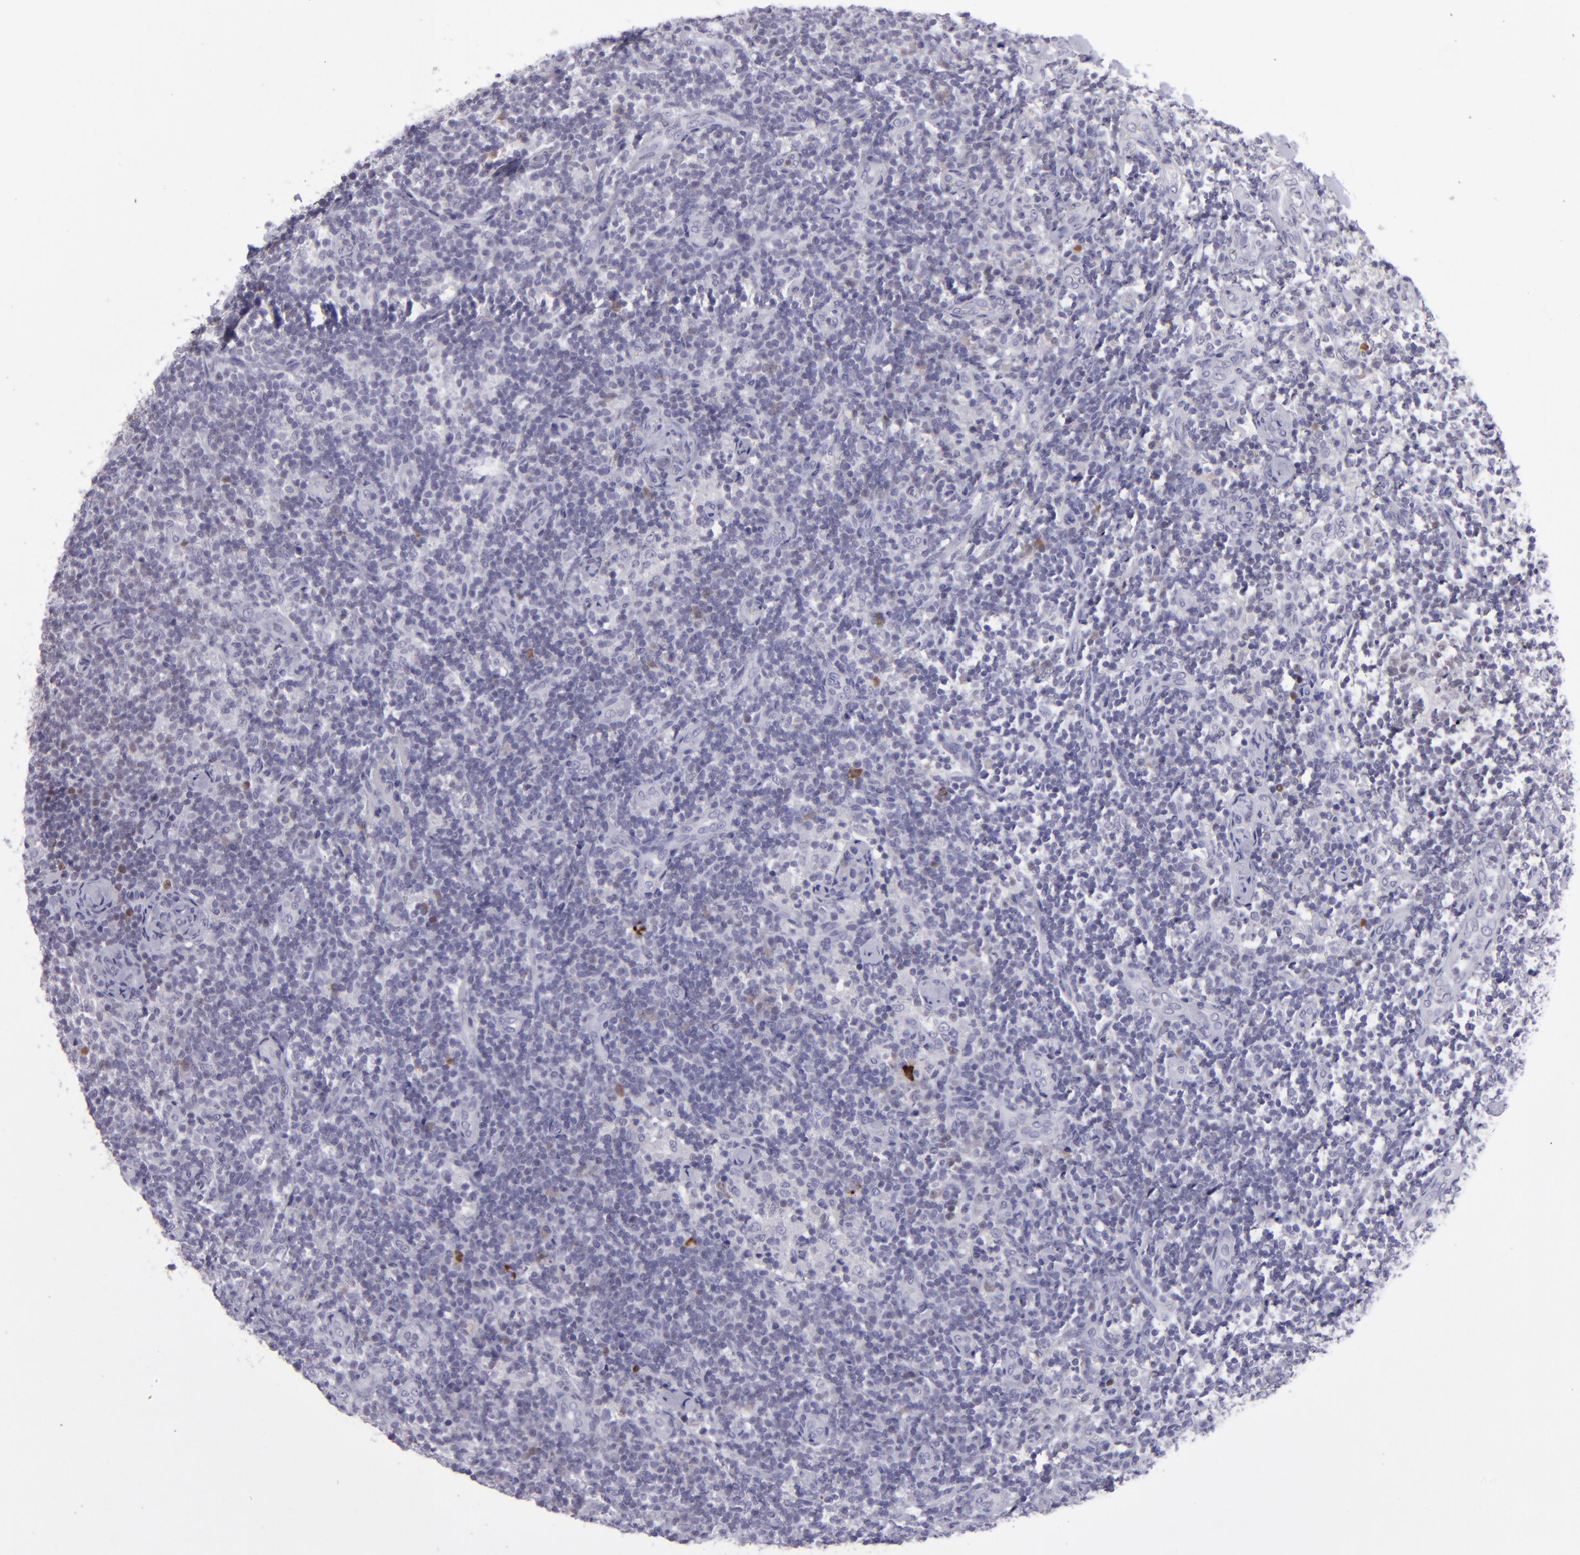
{"staining": {"intensity": "strong", "quantity": "<25%", "location": "nuclear"}, "tissue": "lymph node", "cell_type": "Non-germinal center cells", "image_type": "normal", "snomed": [{"axis": "morphology", "description": "Normal tissue, NOS"}, {"axis": "morphology", "description": "Inflammation, NOS"}, {"axis": "topography", "description": "Lymph node"}], "caption": "A micrograph showing strong nuclear expression in approximately <25% of non-germinal center cells in benign lymph node, as visualized by brown immunohistochemical staining.", "gene": "POU2F2", "patient": {"sex": "male", "age": 46}}